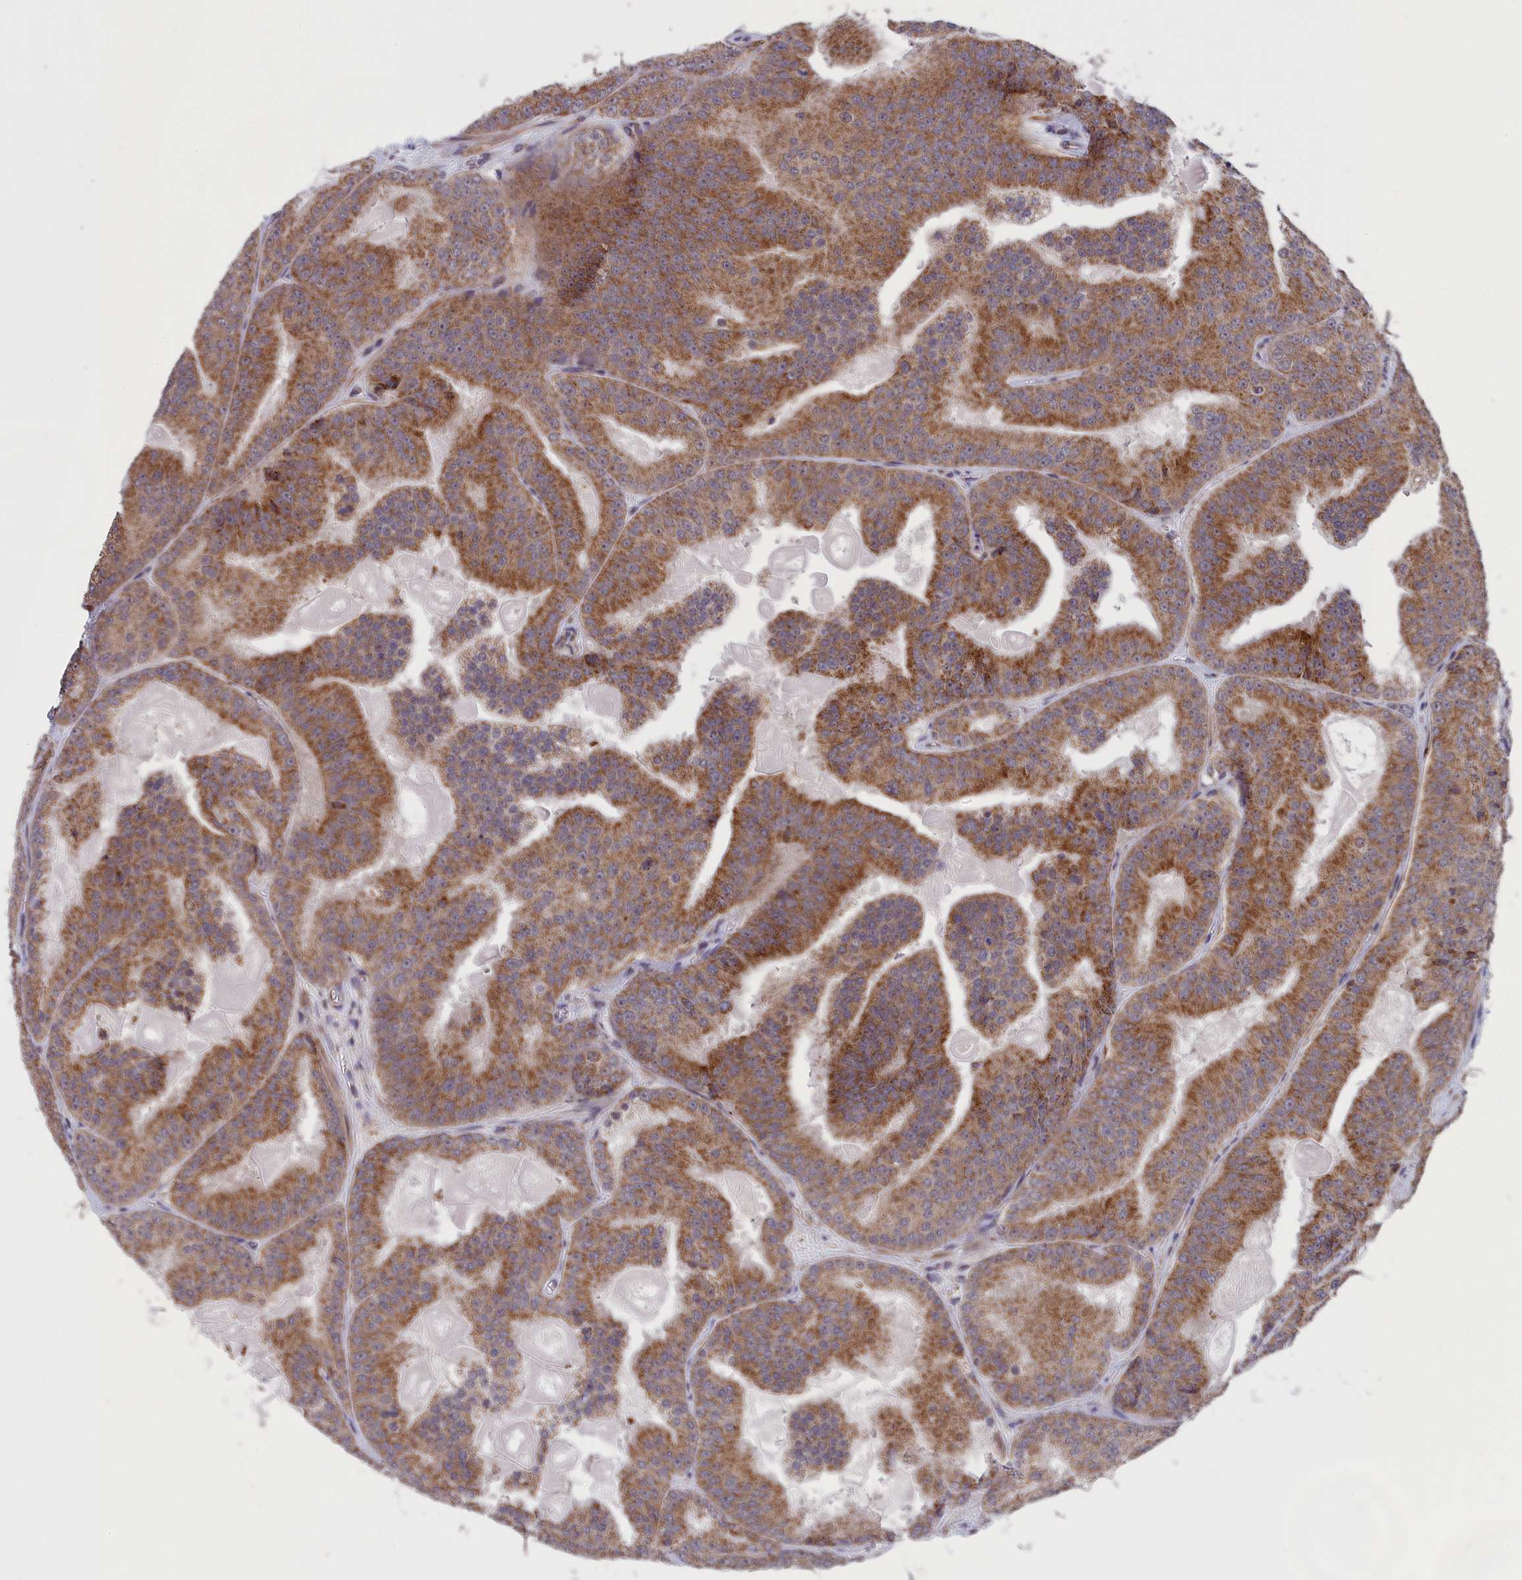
{"staining": {"intensity": "moderate", "quantity": ">75%", "location": "cytoplasmic/membranous"}, "tissue": "prostate cancer", "cell_type": "Tumor cells", "image_type": "cancer", "snomed": [{"axis": "morphology", "description": "Adenocarcinoma, High grade"}, {"axis": "topography", "description": "Prostate"}], "caption": "Human adenocarcinoma (high-grade) (prostate) stained with a brown dye exhibits moderate cytoplasmic/membranous positive staining in approximately >75% of tumor cells.", "gene": "TIMM44", "patient": {"sex": "male", "age": 61}}